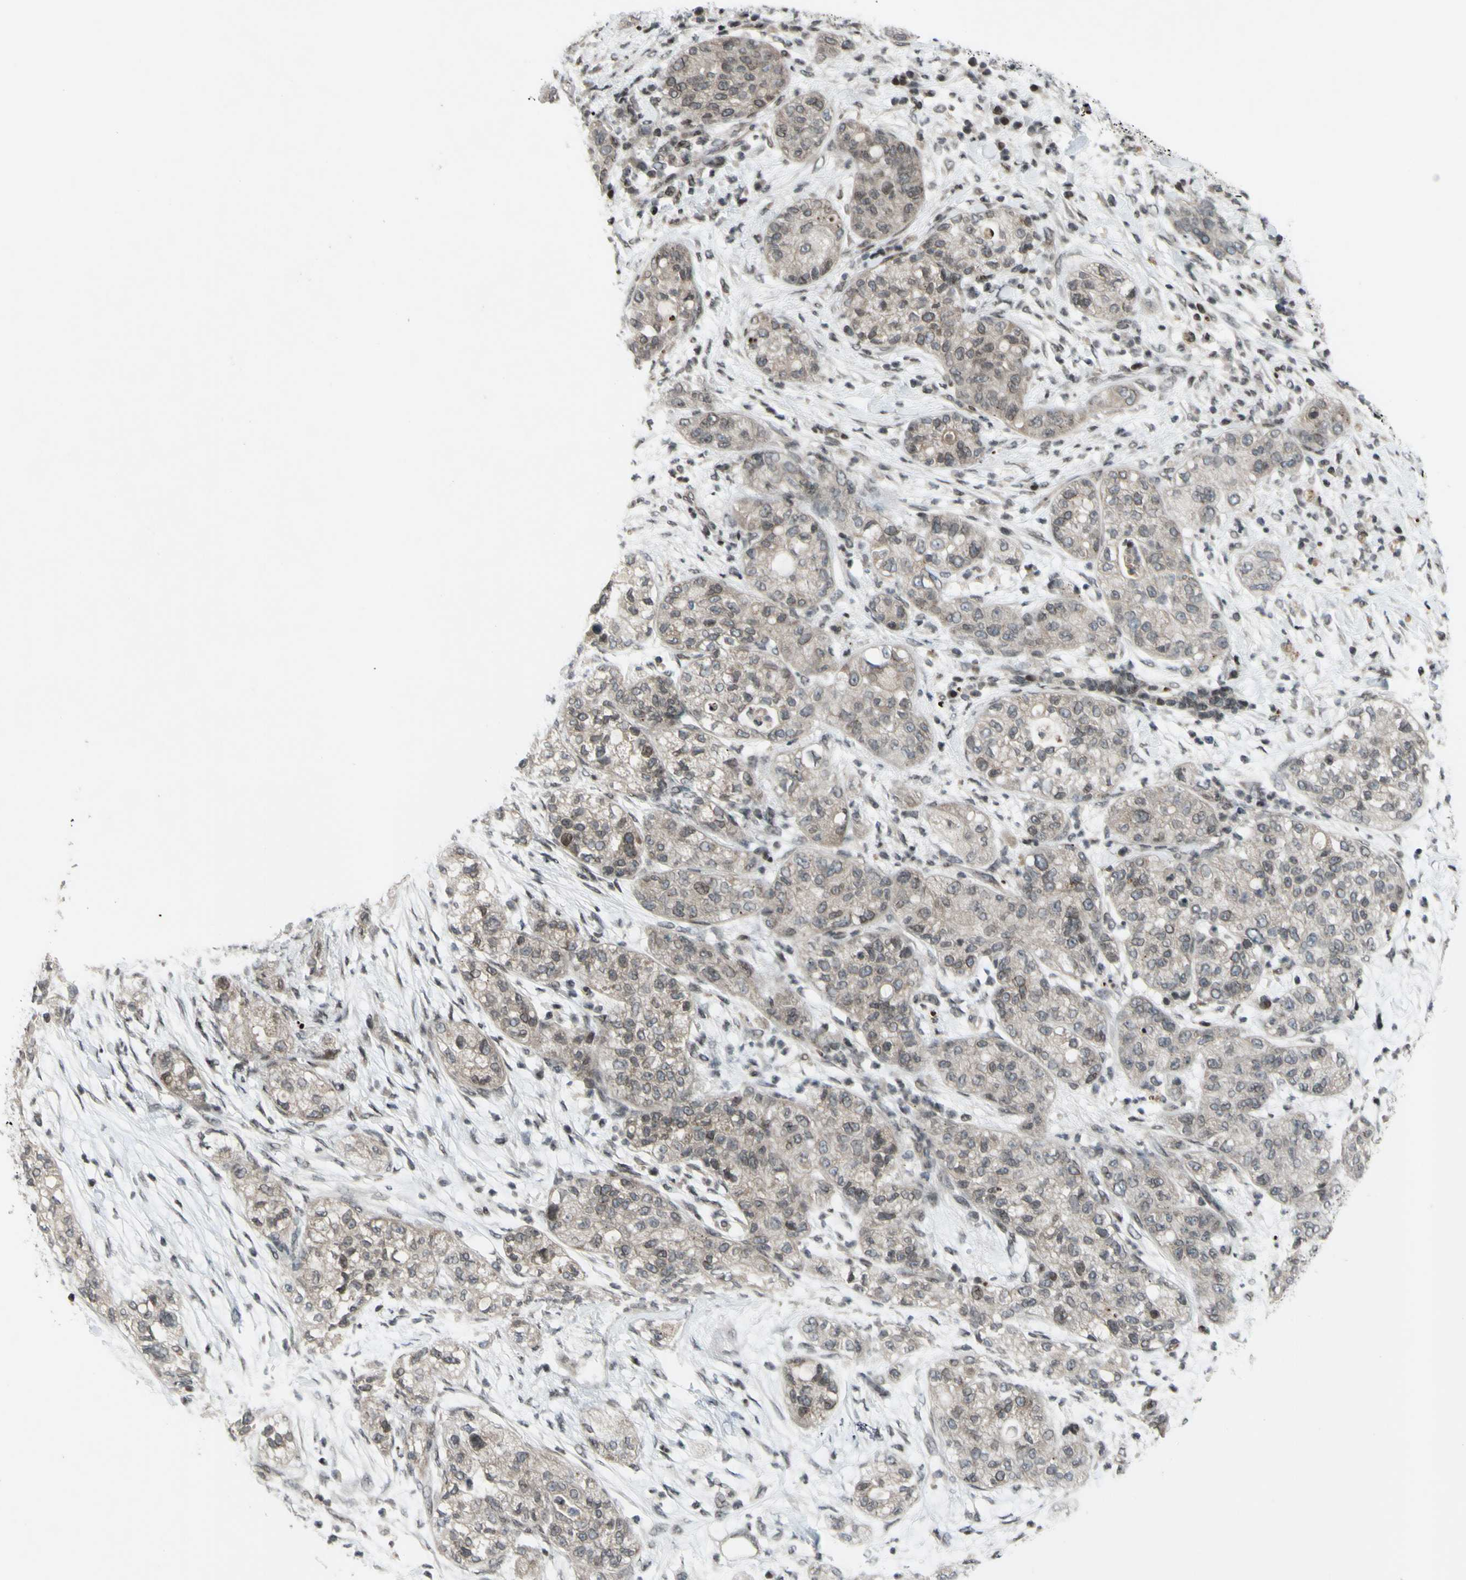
{"staining": {"intensity": "weak", "quantity": "25%-75%", "location": "cytoplasmic/membranous,nuclear"}, "tissue": "pancreatic cancer", "cell_type": "Tumor cells", "image_type": "cancer", "snomed": [{"axis": "morphology", "description": "Adenocarcinoma, NOS"}, {"axis": "topography", "description": "Pancreas"}], "caption": "The histopathology image shows immunohistochemical staining of pancreatic adenocarcinoma. There is weak cytoplasmic/membranous and nuclear positivity is identified in approximately 25%-75% of tumor cells.", "gene": "XPO1", "patient": {"sex": "female", "age": 78}}